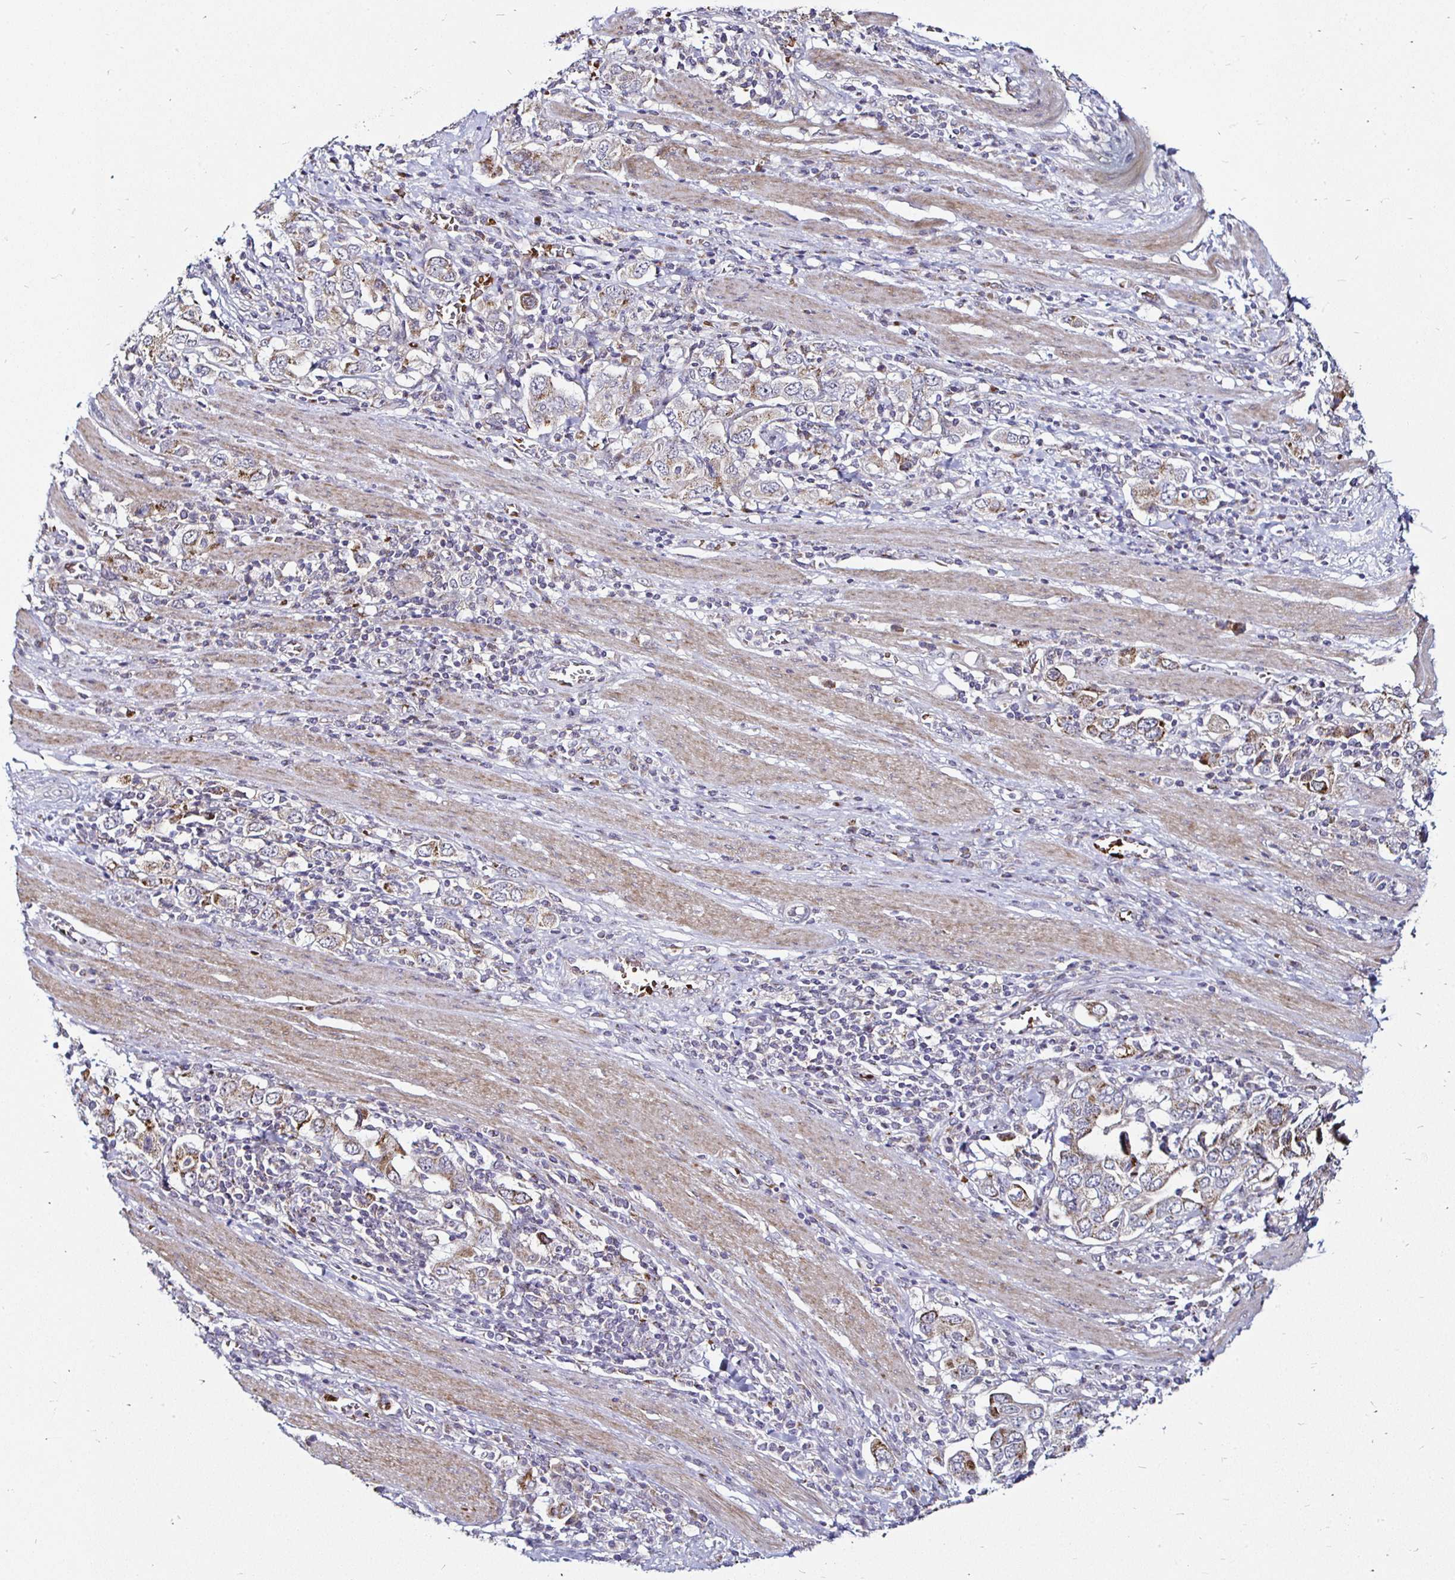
{"staining": {"intensity": "weak", "quantity": "25%-75%", "location": "cytoplasmic/membranous"}, "tissue": "stomach cancer", "cell_type": "Tumor cells", "image_type": "cancer", "snomed": [{"axis": "morphology", "description": "Adenocarcinoma, NOS"}, {"axis": "topography", "description": "Stomach, upper"}, {"axis": "topography", "description": "Stomach"}], "caption": "Human stomach cancer stained for a protein (brown) demonstrates weak cytoplasmic/membranous positive positivity in about 25%-75% of tumor cells.", "gene": "ATG3", "patient": {"sex": "male", "age": 62}}